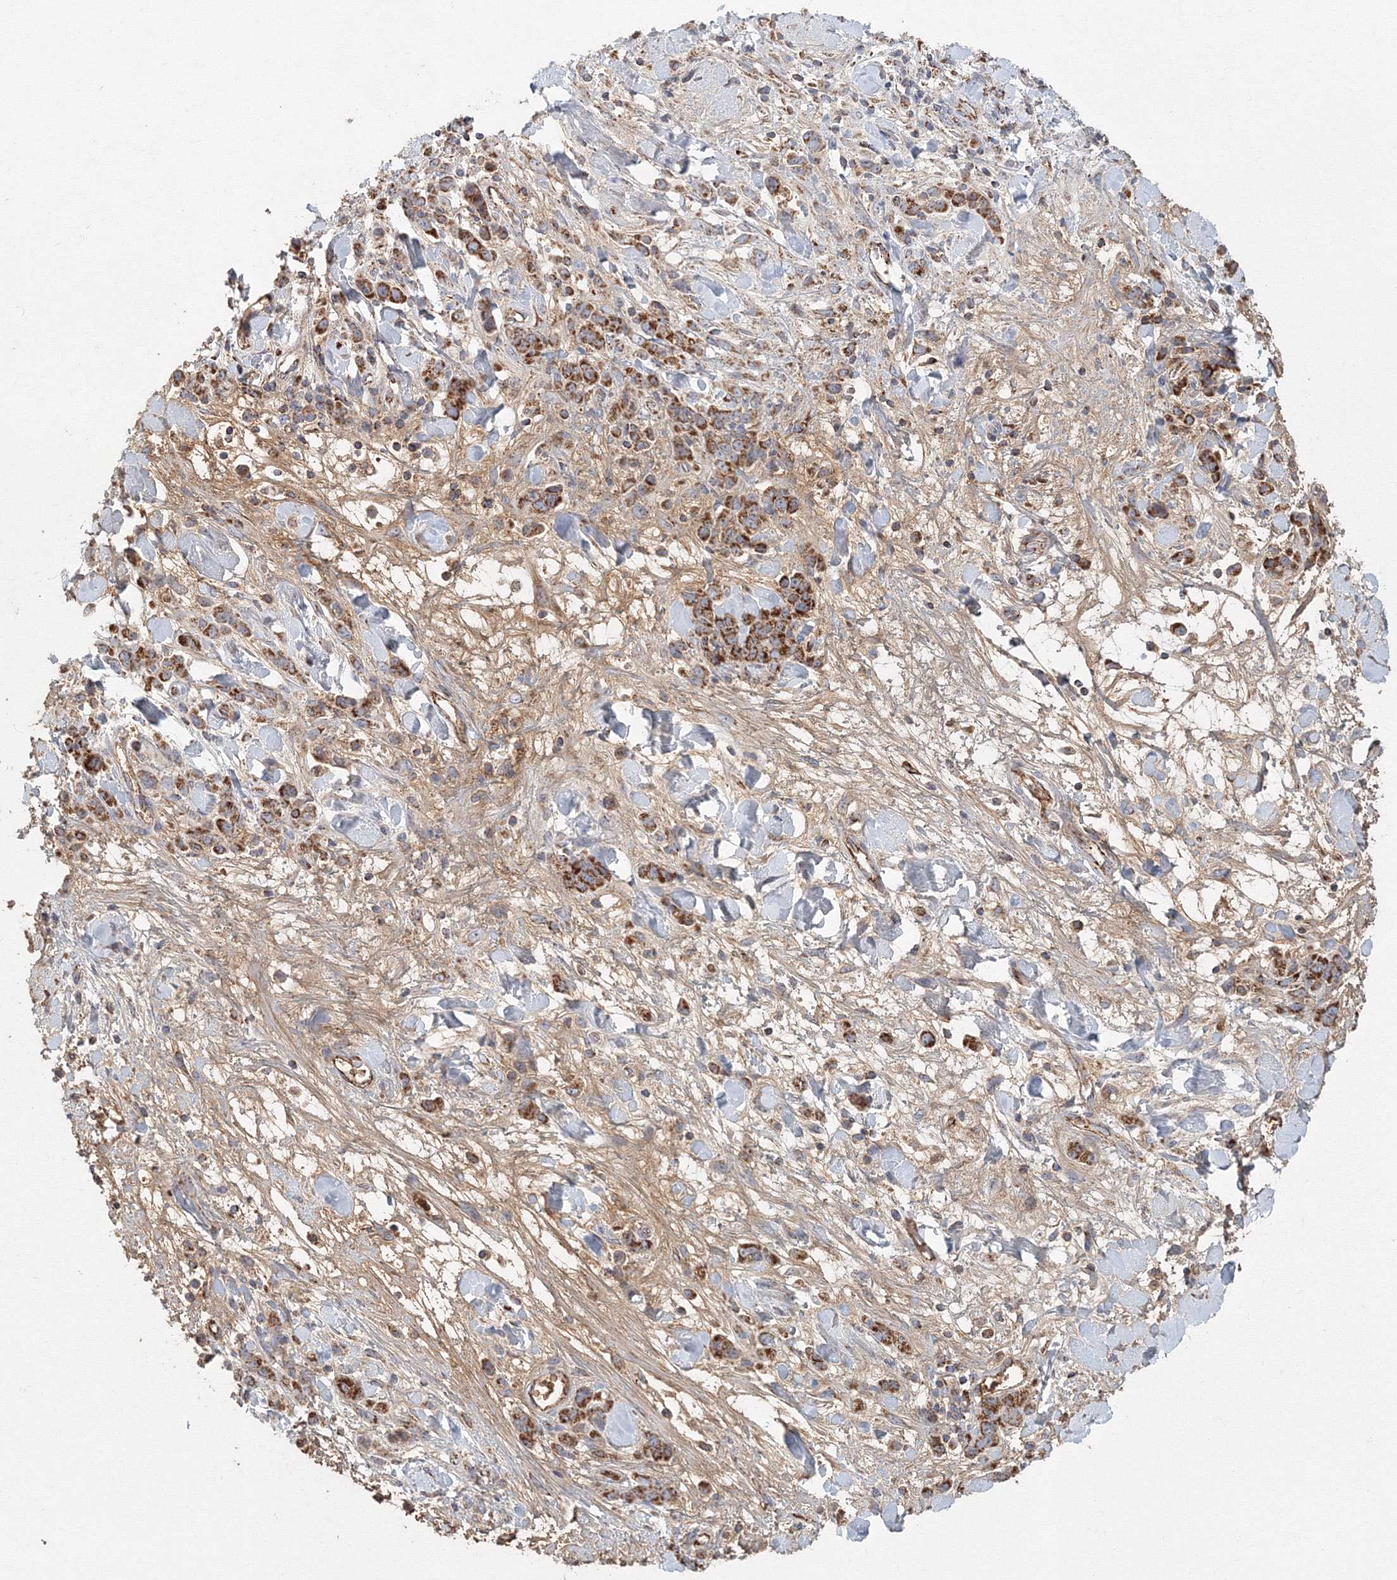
{"staining": {"intensity": "strong", "quantity": ">75%", "location": "cytoplasmic/membranous"}, "tissue": "stomach cancer", "cell_type": "Tumor cells", "image_type": "cancer", "snomed": [{"axis": "morphology", "description": "Normal tissue, NOS"}, {"axis": "morphology", "description": "Adenocarcinoma, NOS"}, {"axis": "topography", "description": "Stomach"}], "caption": "Stomach cancer stained with DAB (3,3'-diaminobenzidine) immunohistochemistry demonstrates high levels of strong cytoplasmic/membranous expression in about >75% of tumor cells. (DAB (3,3'-diaminobenzidine) IHC, brown staining for protein, blue staining for nuclei).", "gene": "GRPEL1", "patient": {"sex": "male", "age": 82}}